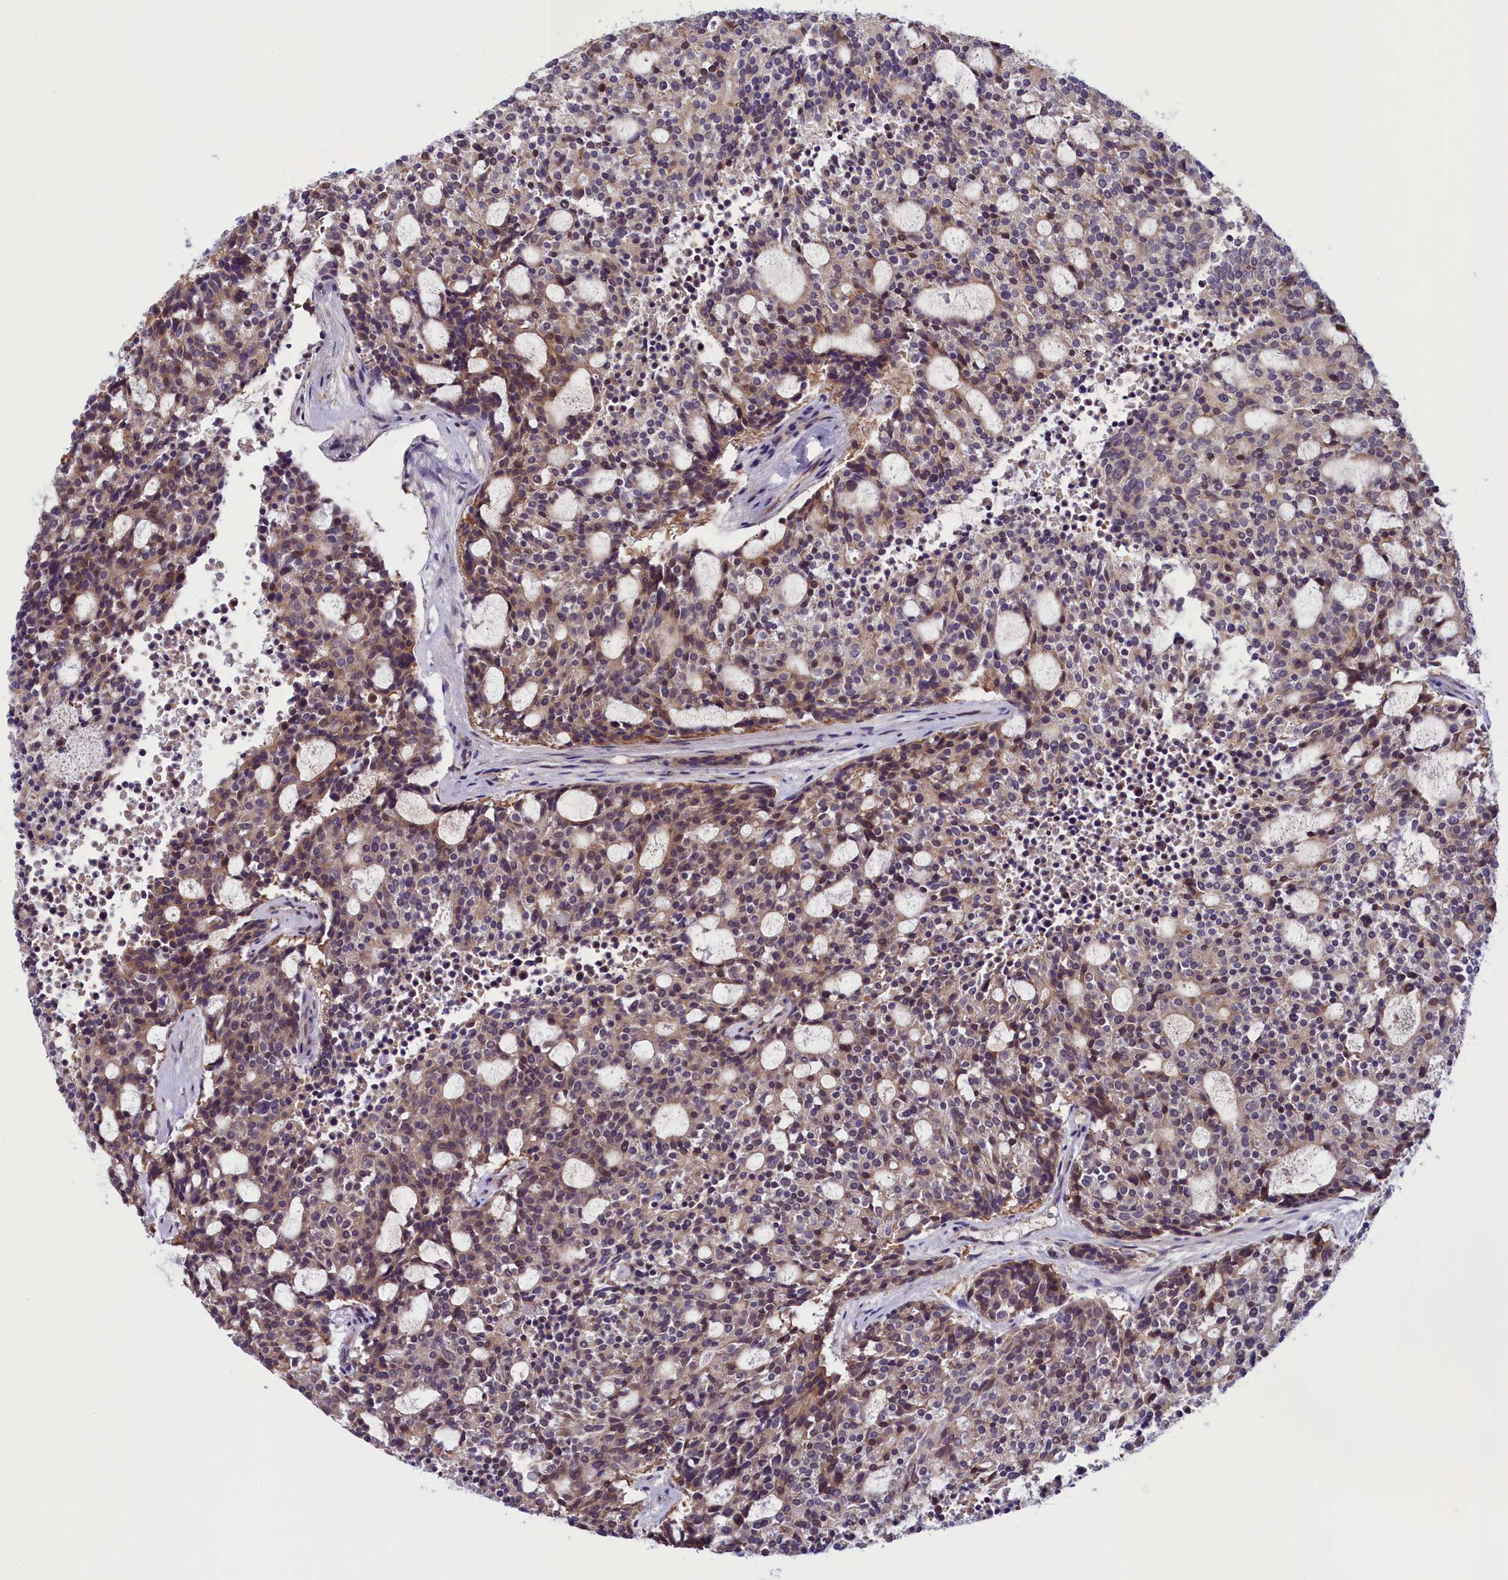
{"staining": {"intensity": "moderate", "quantity": ">75%", "location": "cytoplasmic/membranous"}, "tissue": "carcinoid", "cell_type": "Tumor cells", "image_type": "cancer", "snomed": [{"axis": "morphology", "description": "Carcinoid, malignant, NOS"}, {"axis": "topography", "description": "Pancreas"}], "caption": "Immunohistochemistry image of human carcinoid stained for a protein (brown), which demonstrates medium levels of moderate cytoplasmic/membranous positivity in about >75% of tumor cells.", "gene": "NUBP1", "patient": {"sex": "female", "age": 54}}